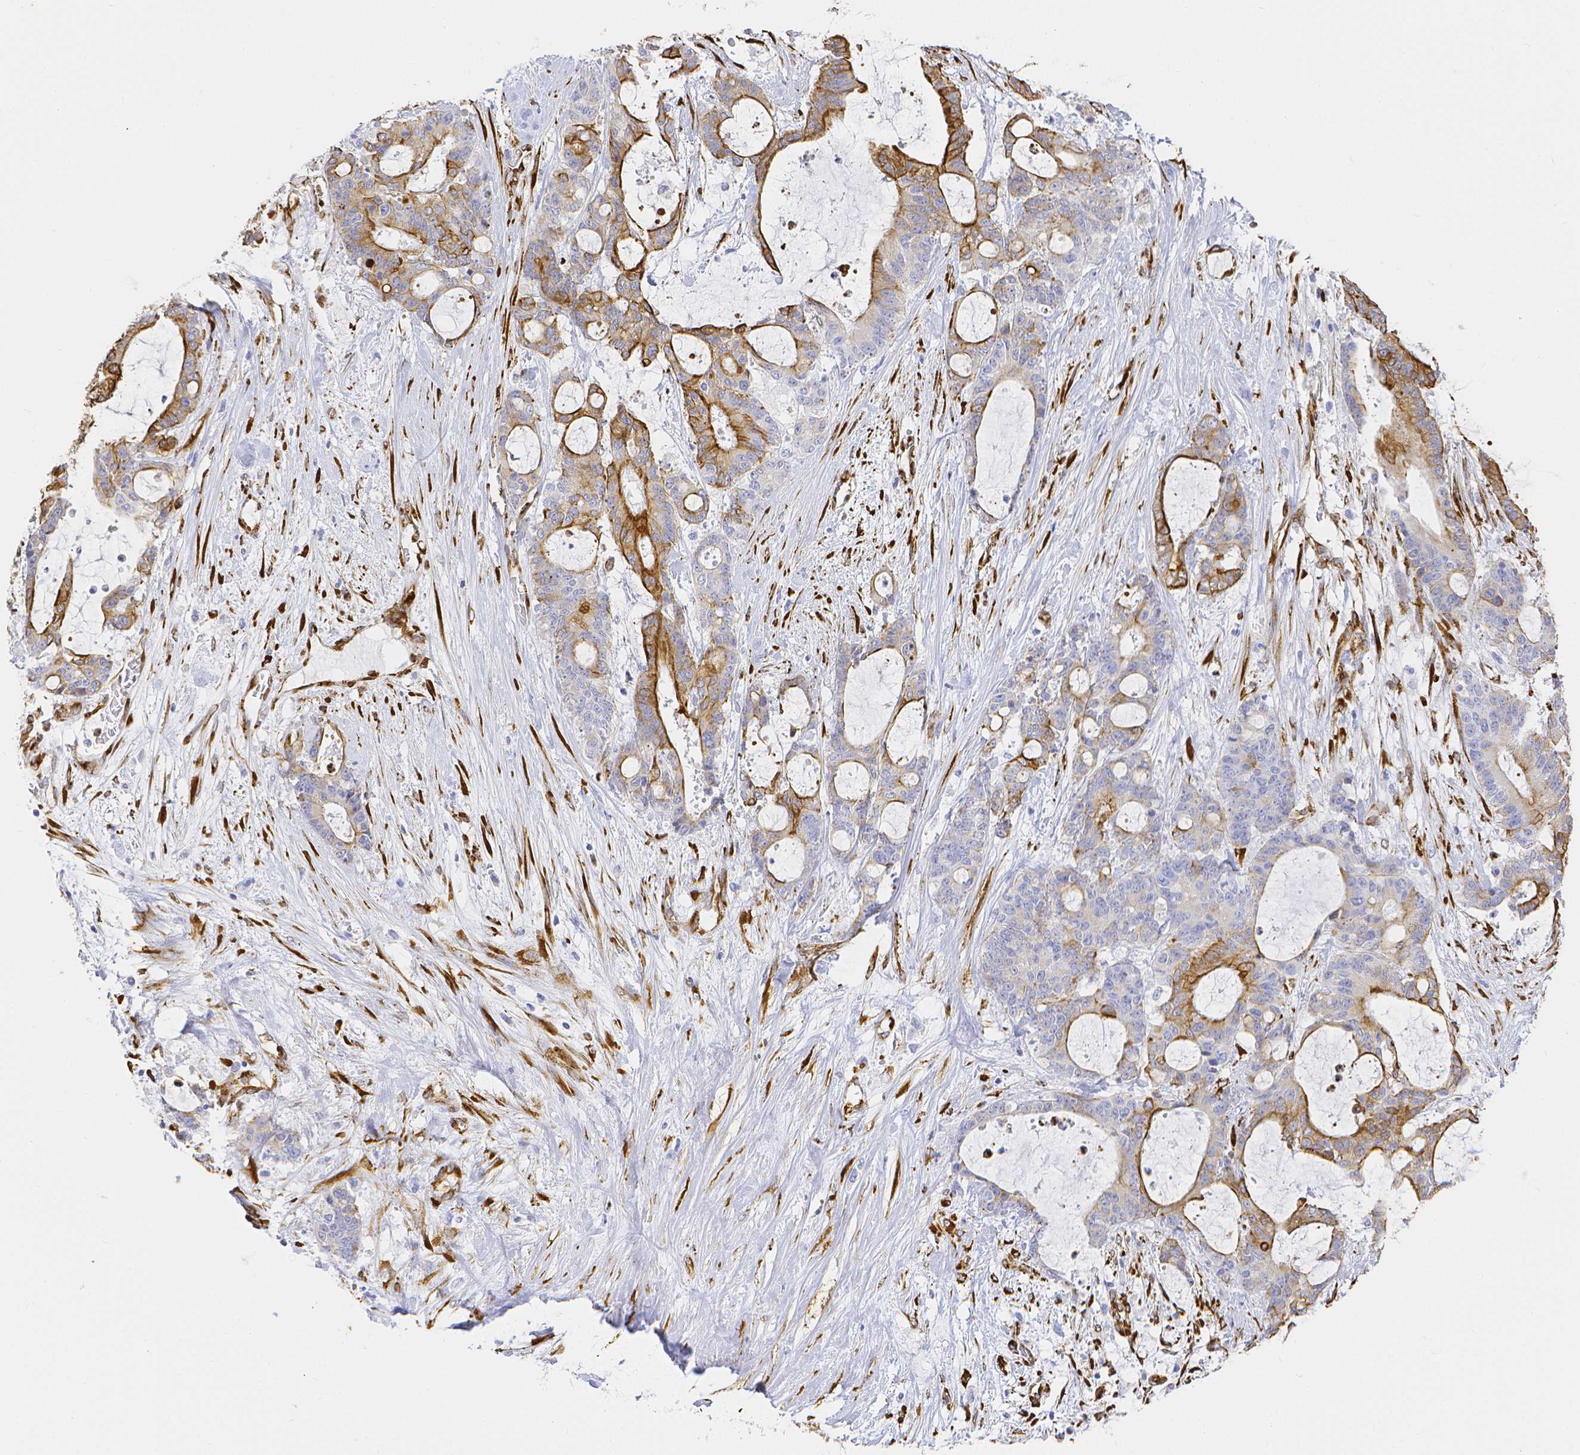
{"staining": {"intensity": "strong", "quantity": "<25%", "location": "cytoplasmic/membranous"}, "tissue": "liver cancer", "cell_type": "Tumor cells", "image_type": "cancer", "snomed": [{"axis": "morphology", "description": "Normal tissue, NOS"}, {"axis": "morphology", "description": "Cholangiocarcinoma"}, {"axis": "topography", "description": "Liver"}, {"axis": "topography", "description": "Peripheral nerve tissue"}], "caption": "A micrograph of liver cholangiocarcinoma stained for a protein displays strong cytoplasmic/membranous brown staining in tumor cells.", "gene": "SMURF1", "patient": {"sex": "female", "age": 73}}